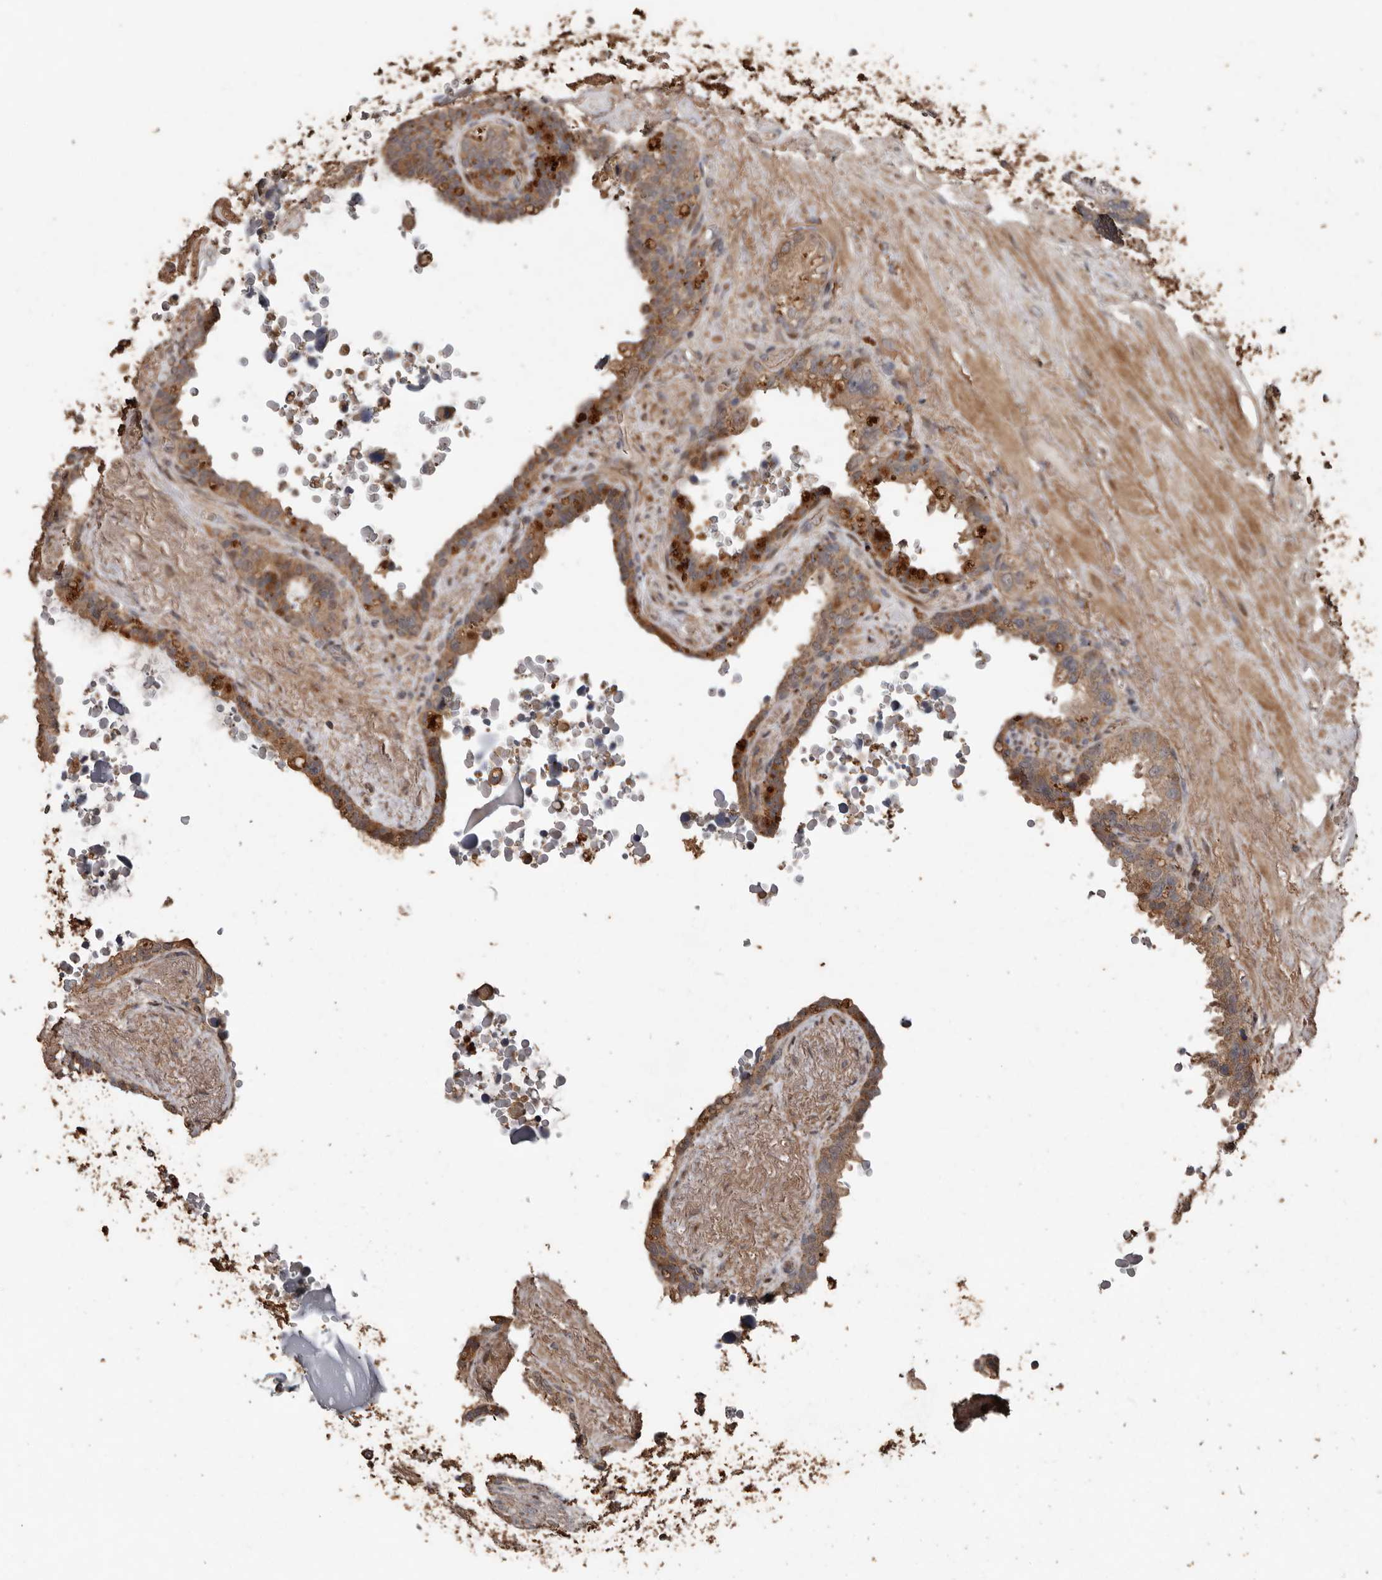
{"staining": {"intensity": "moderate", "quantity": "25%-75%", "location": "cytoplasmic/membranous"}, "tissue": "seminal vesicle", "cell_type": "Glandular cells", "image_type": "normal", "snomed": [{"axis": "morphology", "description": "Normal tissue, NOS"}, {"axis": "topography", "description": "Seminal veicle"}], "caption": "Brown immunohistochemical staining in normal seminal vesicle displays moderate cytoplasmic/membranous expression in approximately 25%-75% of glandular cells.", "gene": "RANBP17", "patient": {"sex": "male", "age": 80}}